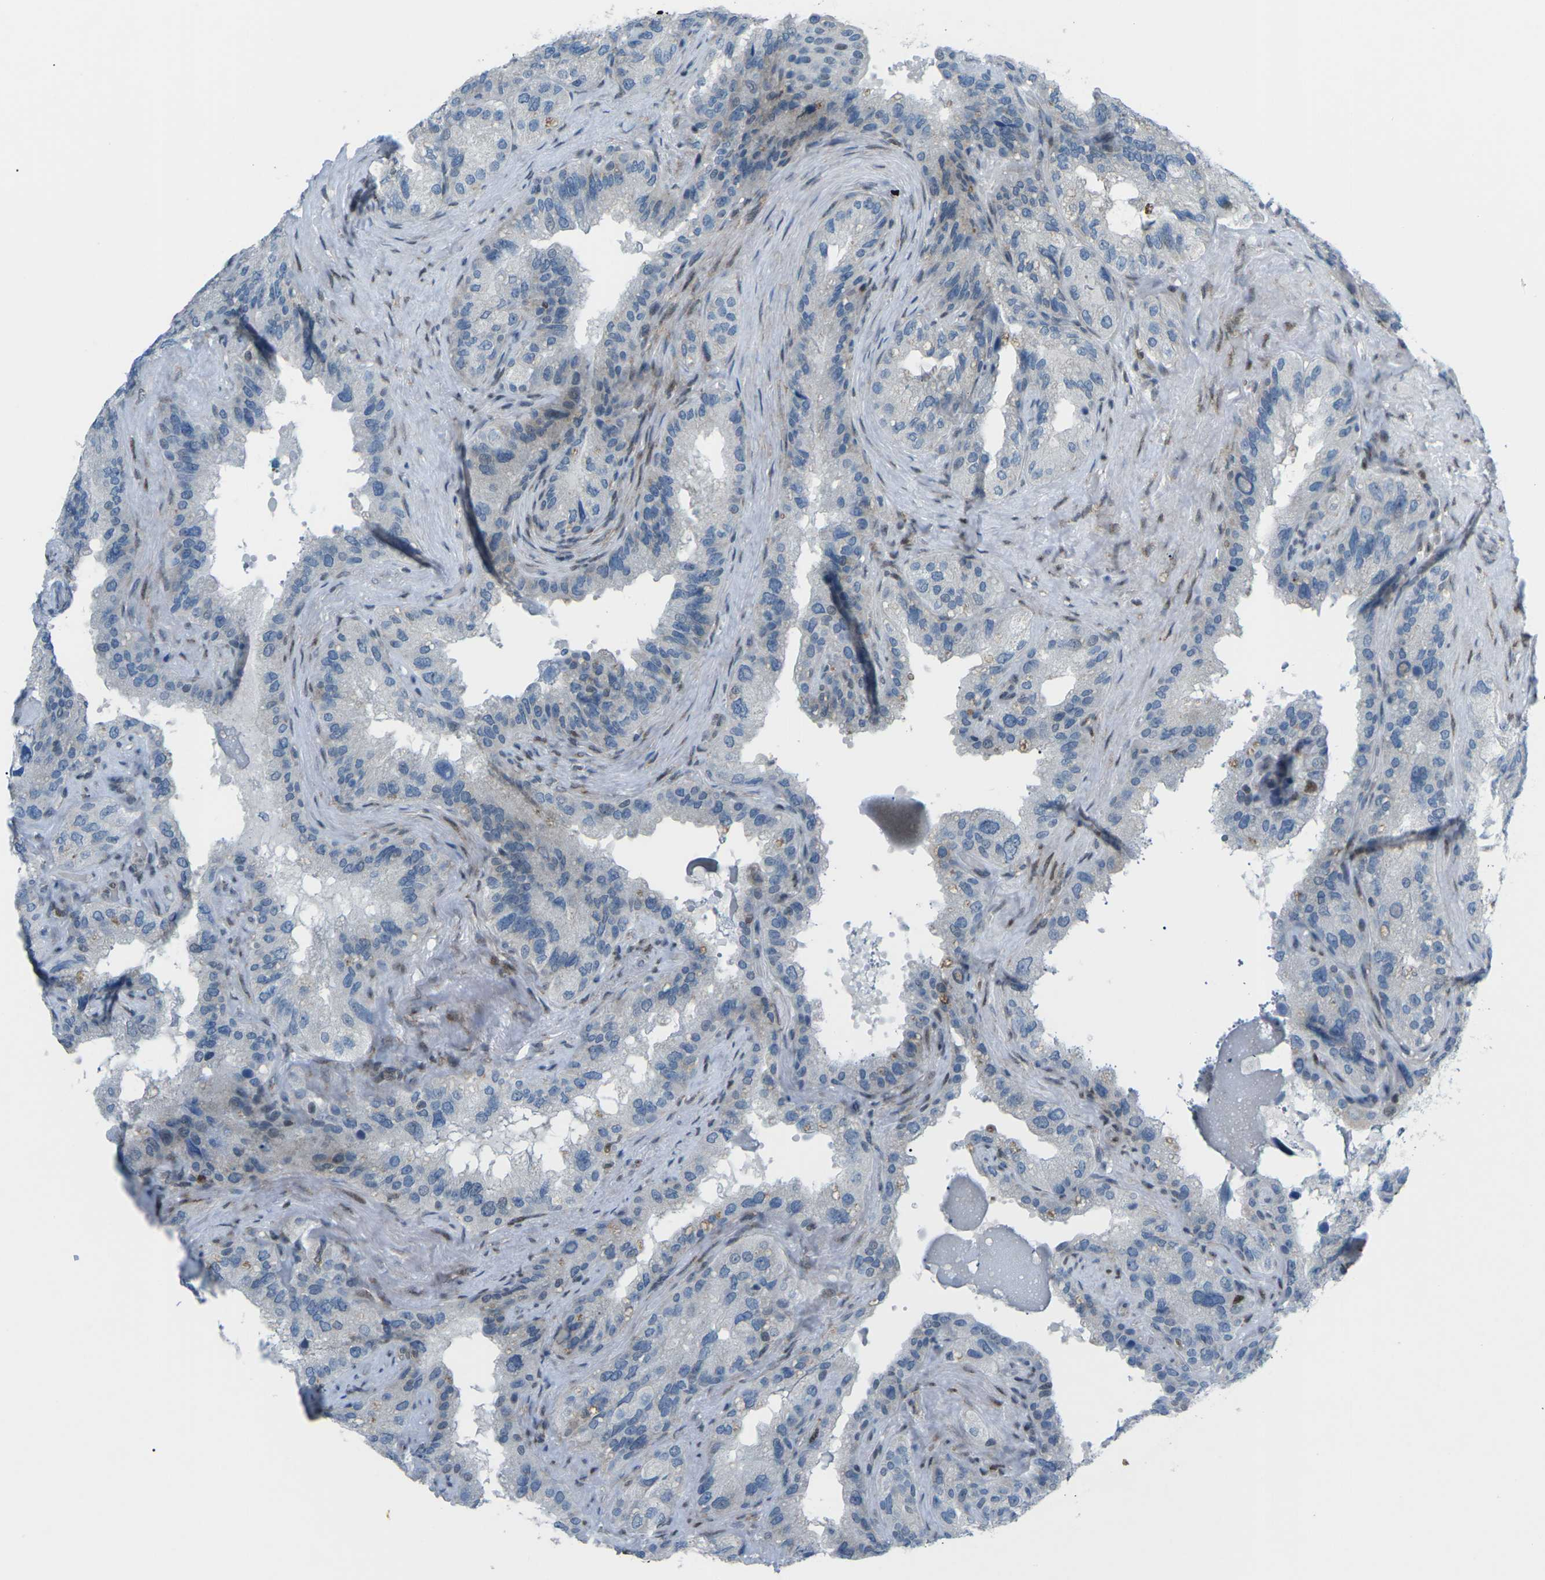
{"staining": {"intensity": "moderate", "quantity": "<25%", "location": "cytoplasmic/membranous"}, "tissue": "seminal vesicle", "cell_type": "Glandular cells", "image_type": "normal", "snomed": [{"axis": "morphology", "description": "Normal tissue, NOS"}, {"axis": "topography", "description": "Seminal veicle"}], "caption": "A brown stain labels moderate cytoplasmic/membranous expression of a protein in glandular cells of normal seminal vesicle. The staining was performed using DAB (3,3'-diaminobenzidine), with brown indicating positive protein expression. Nuclei are stained blue with hematoxylin.", "gene": "MBNL1", "patient": {"sex": "male", "age": 68}}